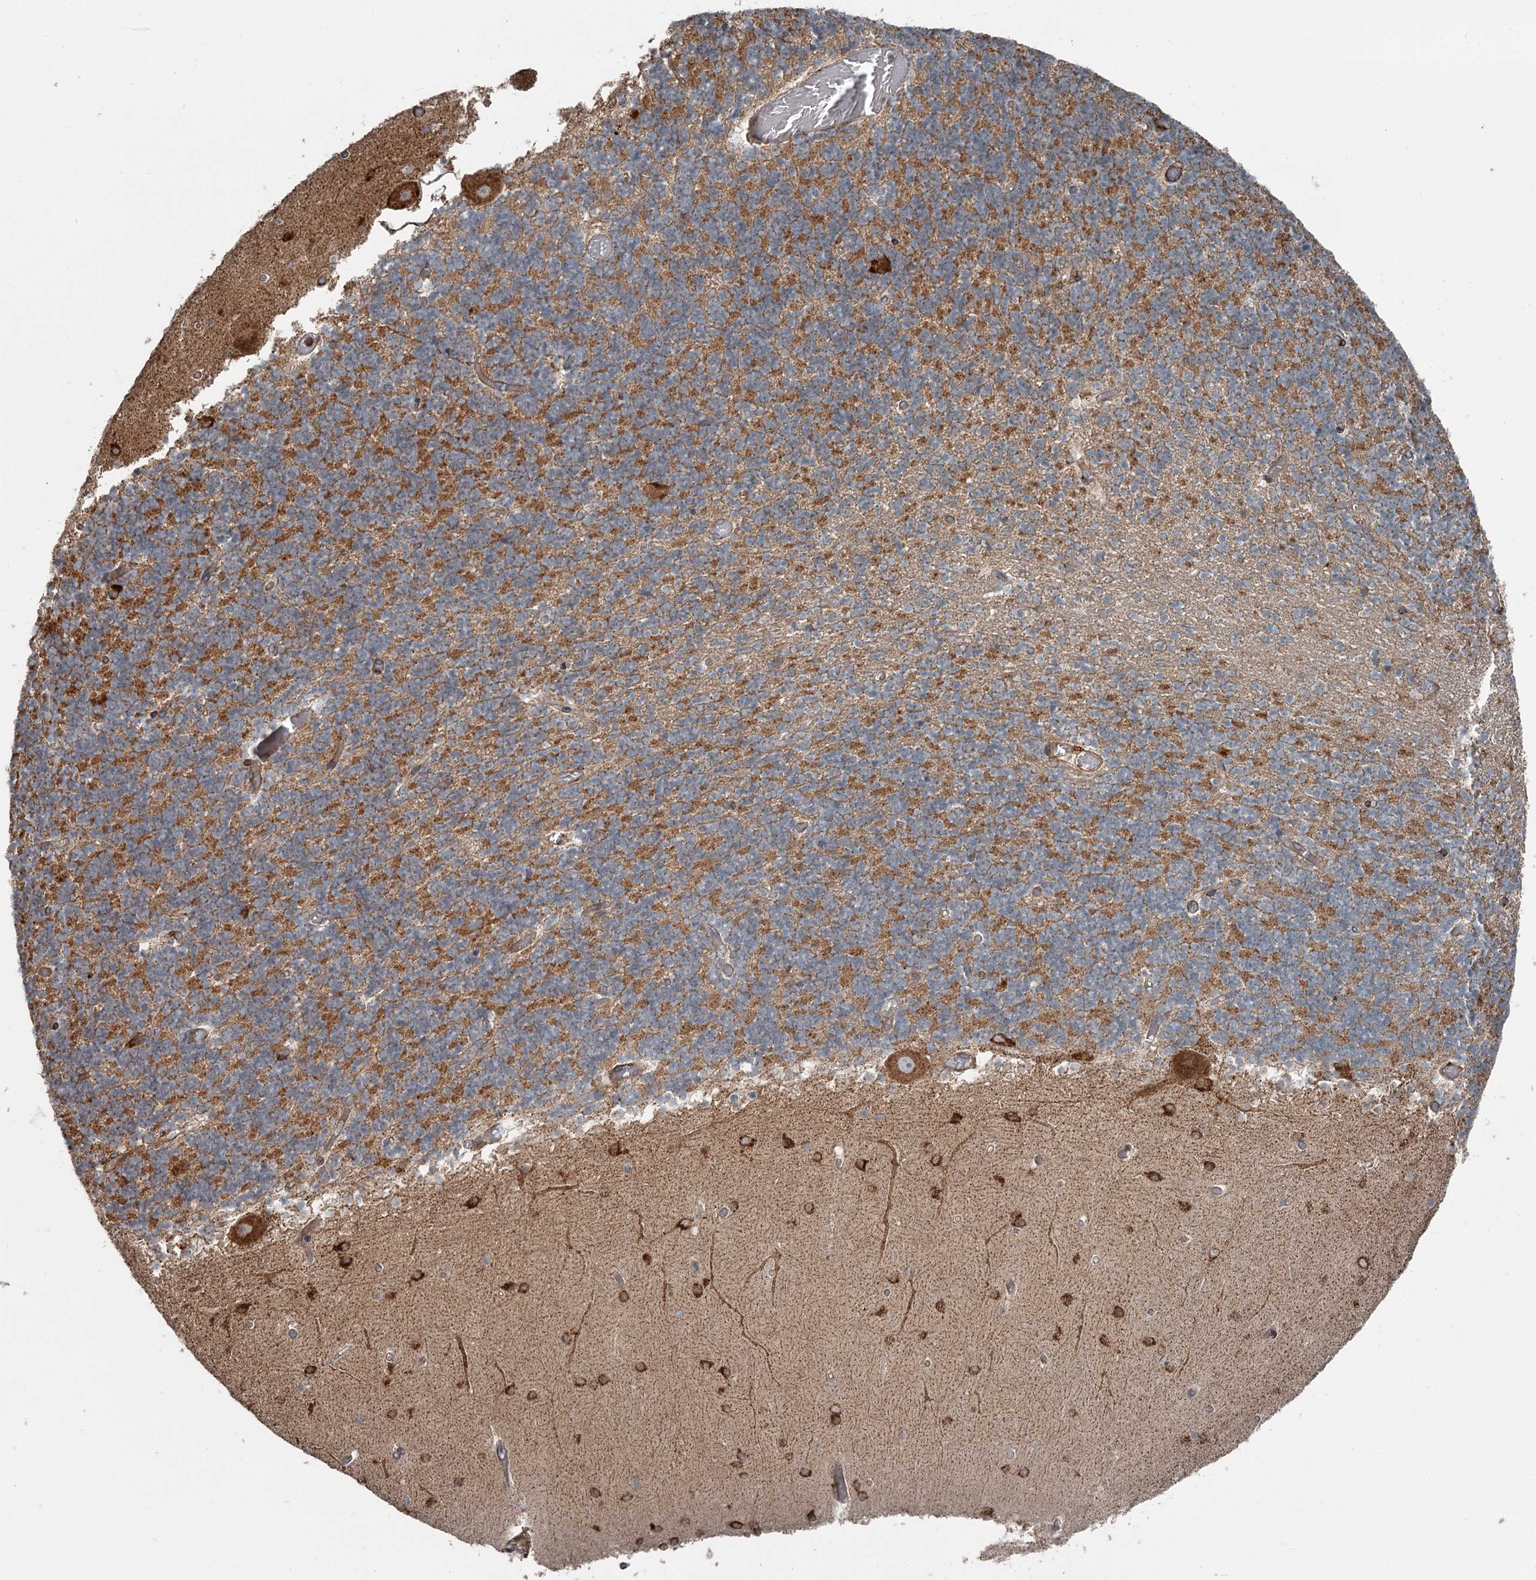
{"staining": {"intensity": "moderate", "quantity": "25%-75%", "location": "cytoplasmic/membranous"}, "tissue": "cerebellum", "cell_type": "Cells in granular layer", "image_type": "normal", "snomed": [{"axis": "morphology", "description": "Normal tissue, NOS"}, {"axis": "topography", "description": "Cerebellum"}], "caption": "A histopathology image of cerebellum stained for a protein displays moderate cytoplasmic/membranous brown staining in cells in granular layer. (Brightfield microscopy of DAB IHC at high magnification).", "gene": "RASSF8", "patient": {"sex": "female", "age": 28}}